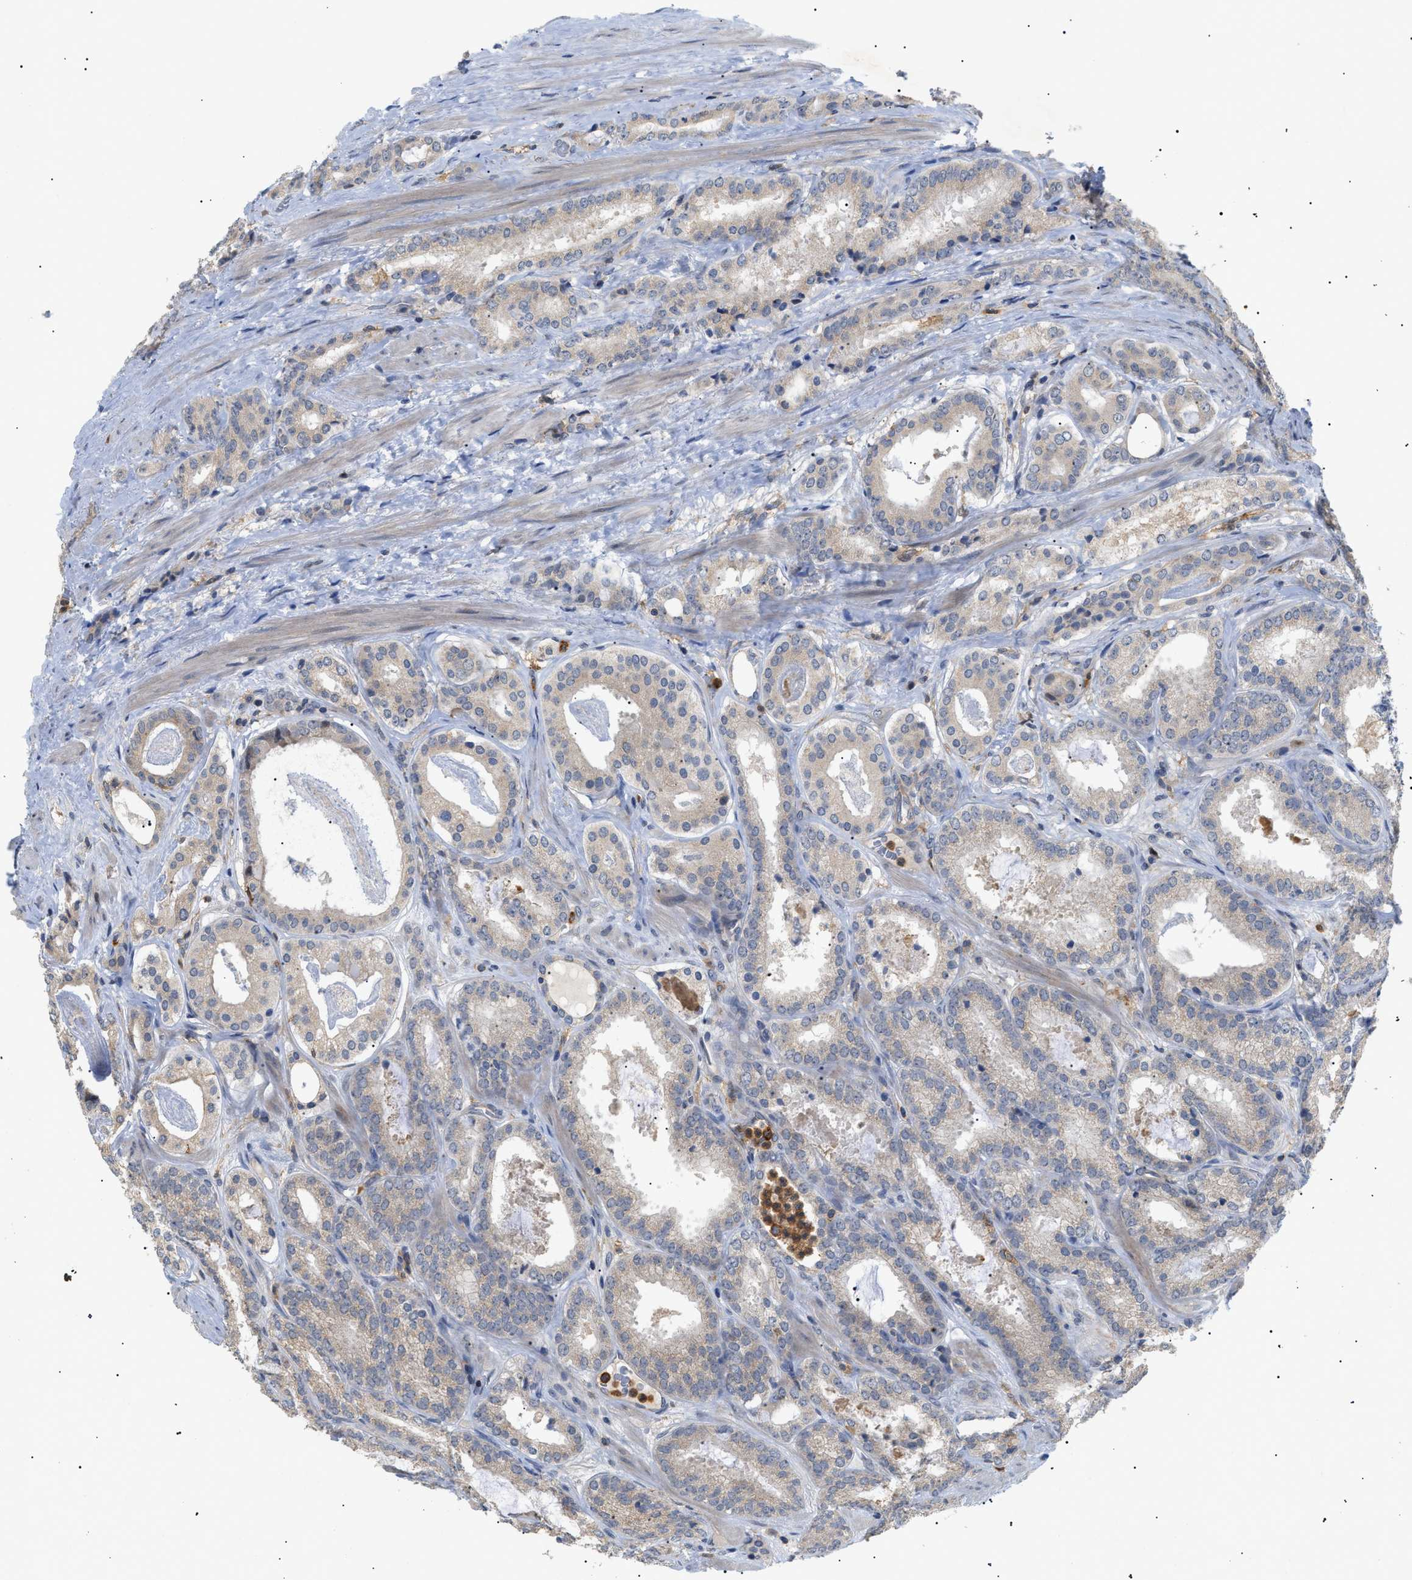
{"staining": {"intensity": "weak", "quantity": "<25%", "location": "cytoplasmic/membranous"}, "tissue": "prostate cancer", "cell_type": "Tumor cells", "image_type": "cancer", "snomed": [{"axis": "morphology", "description": "Adenocarcinoma, Low grade"}, {"axis": "topography", "description": "Prostate"}], "caption": "The immunohistochemistry image has no significant staining in tumor cells of prostate adenocarcinoma (low-grade) tissue.", "gene": "CD300A", "patient": {"sex": "male", "age": 69}}